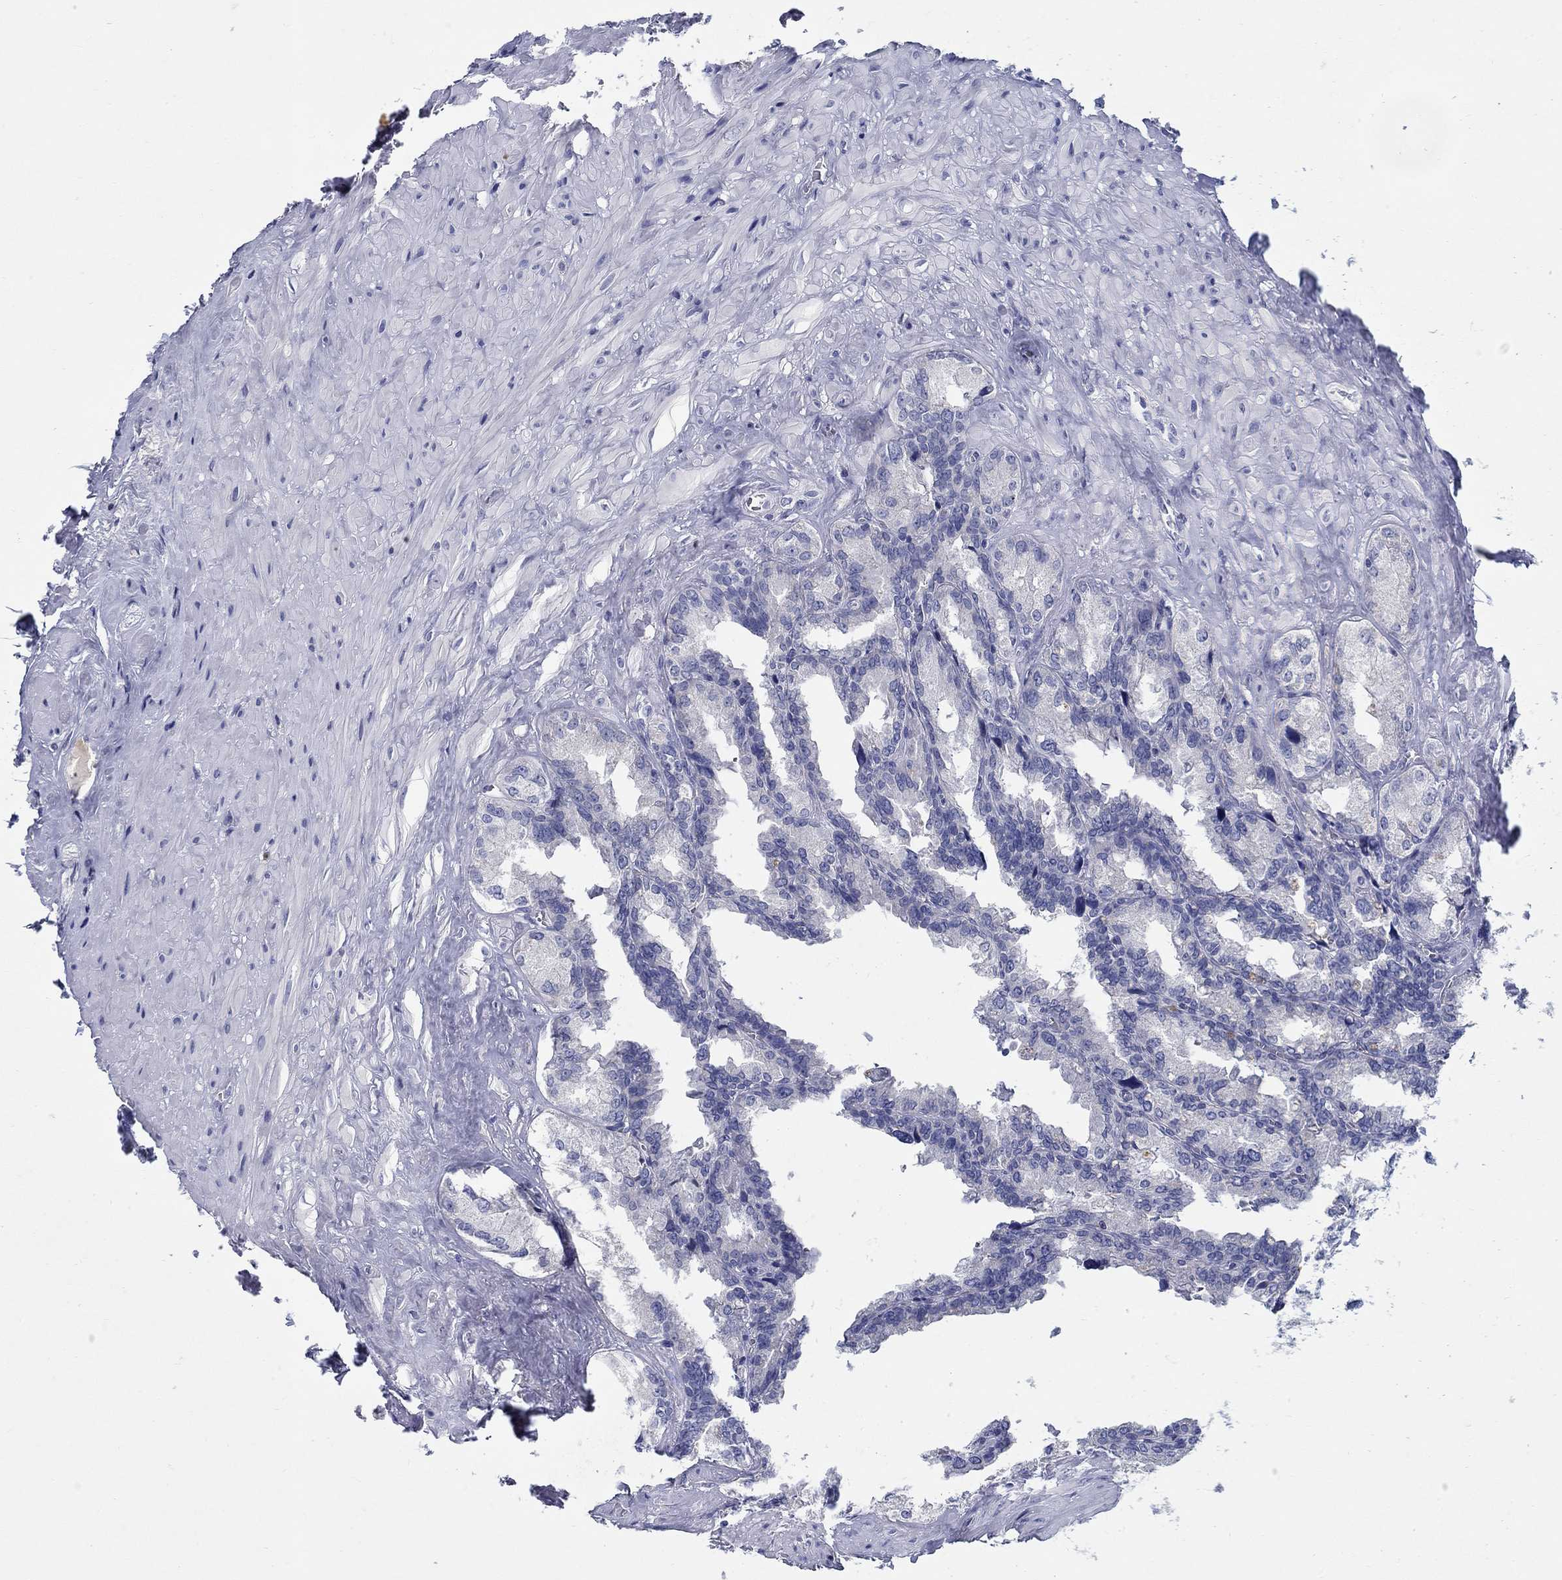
{"staining": {"intensity": "negative", "quantity": "none", "location": "none"}, "tissue": "seminal vesicle", "cell_type": "Glandular cells", "image_type": "normal", "snomed": [{"axis": "morphology", "description": "Normal tissue, NOS"}, {"axis": "topography", "description": "Seminal veicle"}], "caption": "This is an immunohistochemistry (IHC) image of normal seminal vesicle. There is no staining in glandular cells.", "gene": "CRYGA", "patient": {"sex": "male", "age": 72}}